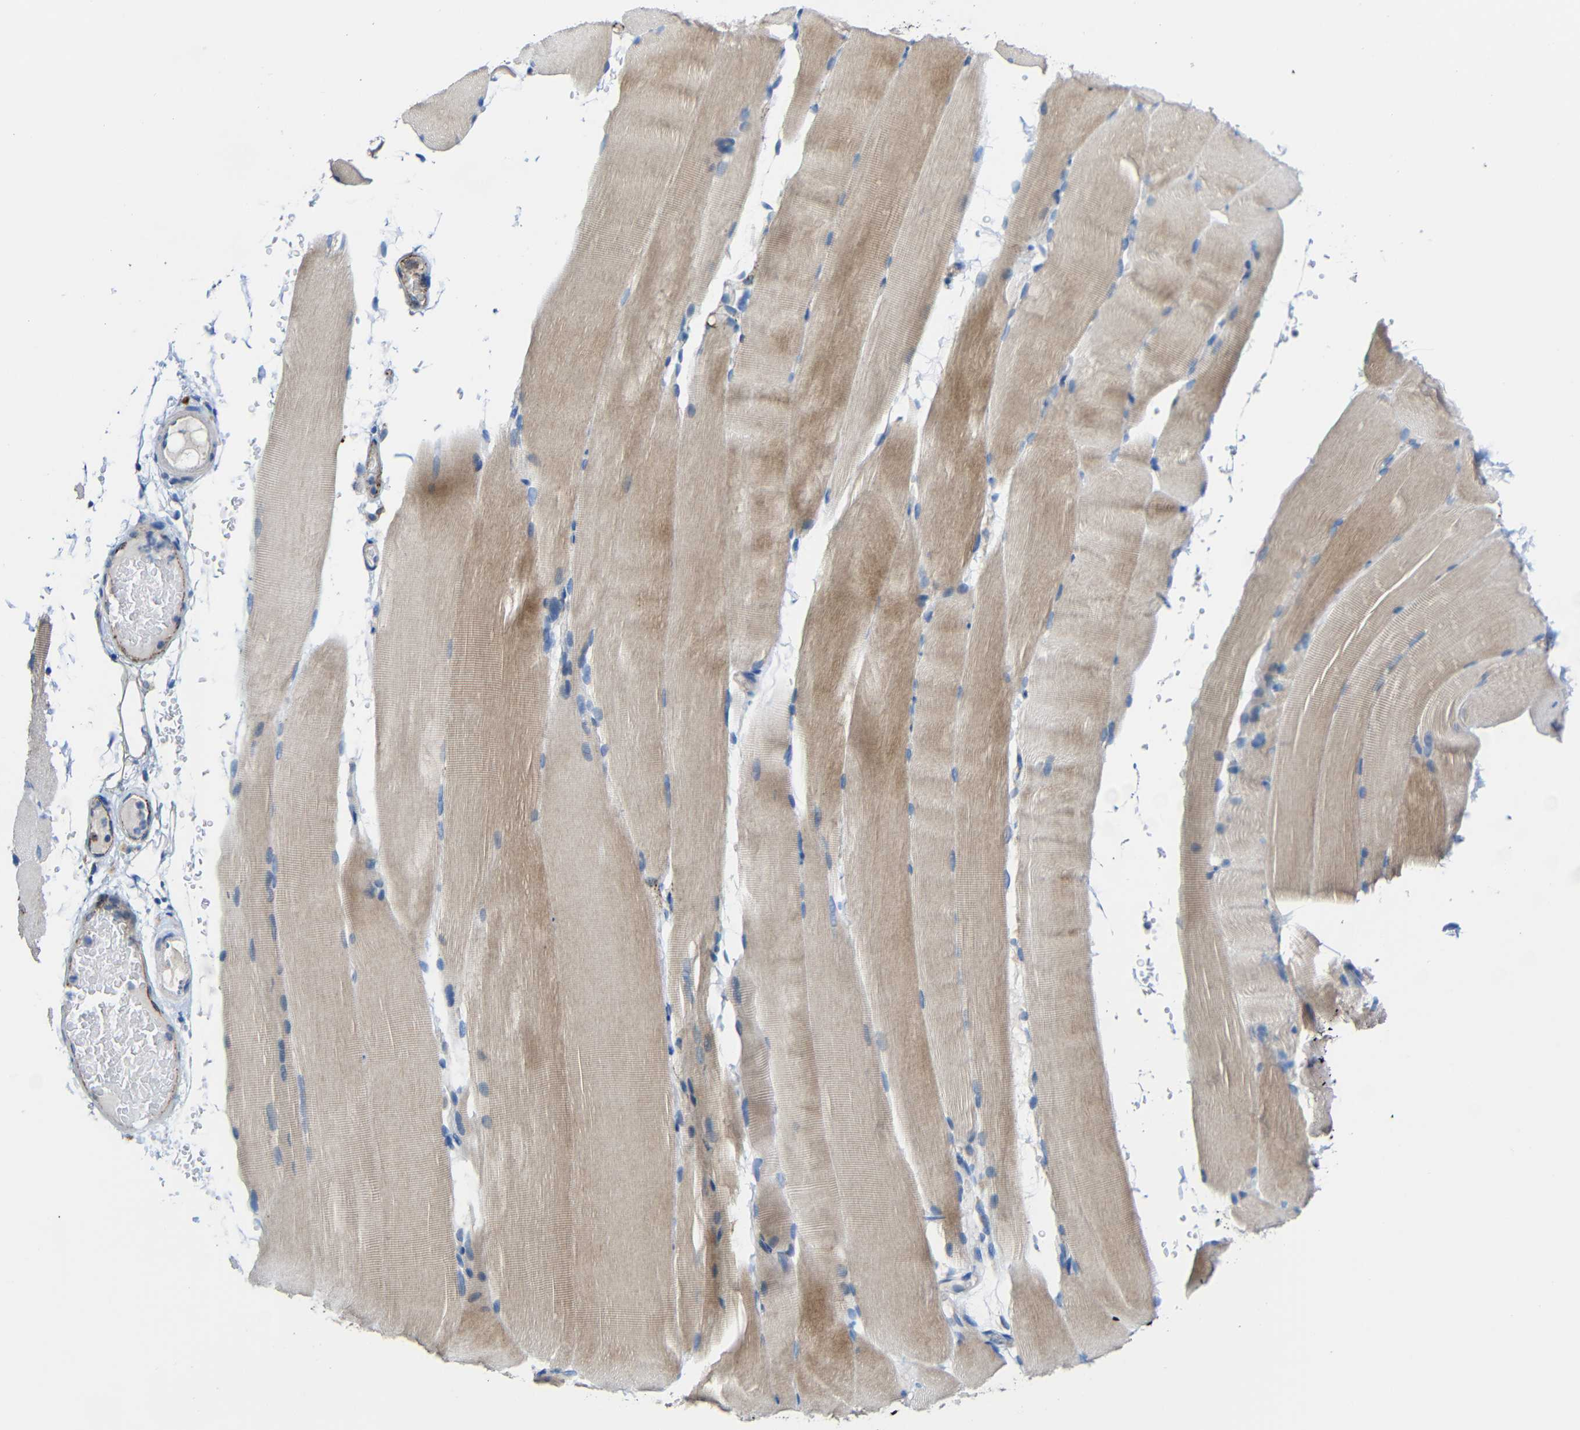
{"staining": {"intensity": "moderate", "quantity": "25%-75%", "location": "cytoplasmic/membranous"}, "tissue": "skeletal muscle", "cell_type": "Myocytes", "image_type": "normal", "snomed": [{"axis": "morphology", "description": "Normal tissue, NOS"}, {"axis": "topography", "description": "Skeletal muscle"}, {"axis": "topography", "description": "Parathyroid gland"}], "caption": "A high-resolution histopathology image shows immunohistochemistry staining of unremarkable skeletal muscle, which reveals moderate cytoplasmic/membranous expression in about 25%-75% of myocytes.", "gene": "HLA", "patient": {"sex": "female", "age": 37}}